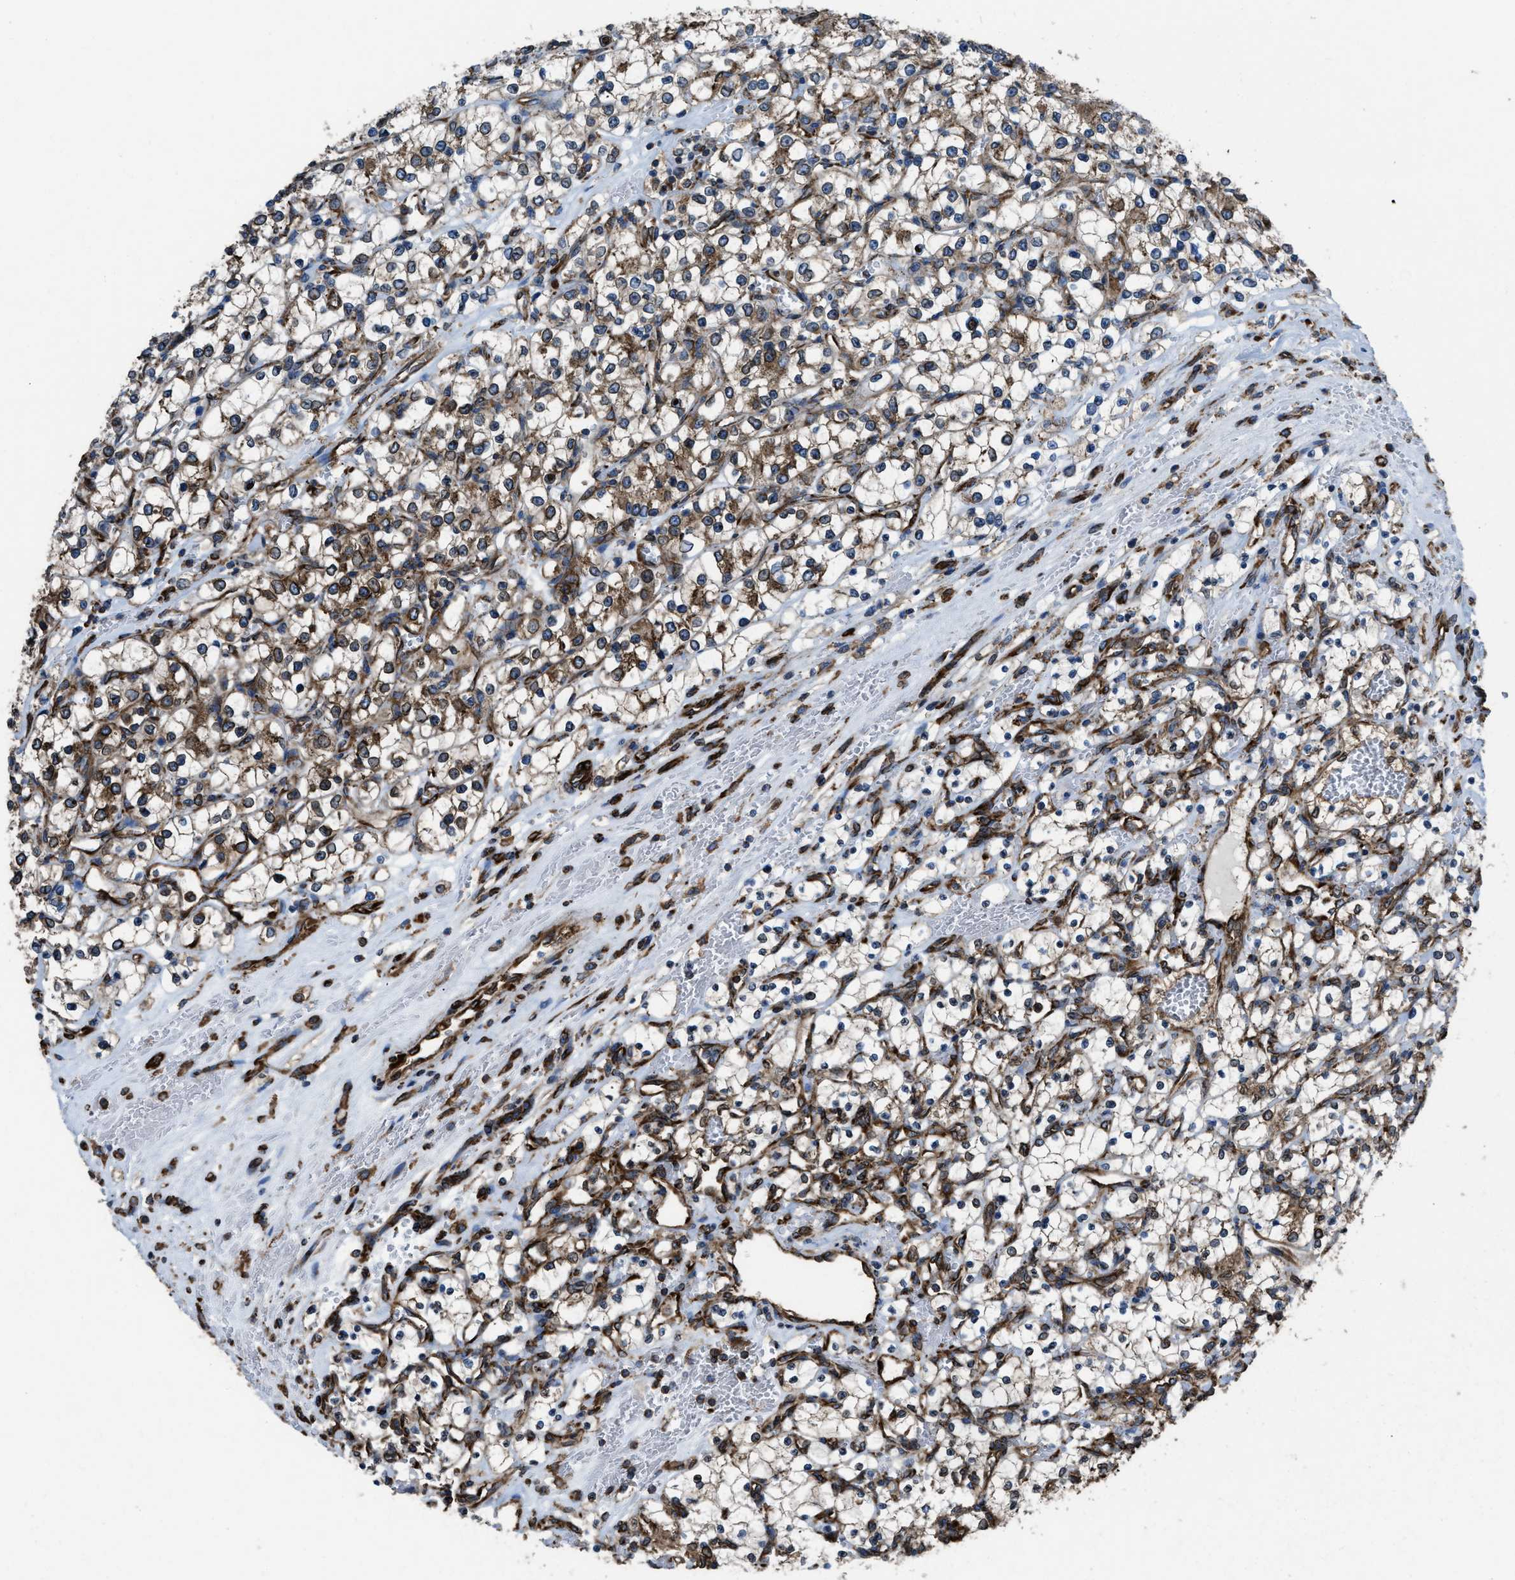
{"staining": {"intensity": "moderate", "quantity": ">75%", "location": "cytoplasmic/membranous"}, "tissue": "renal cancer", "cell_type": "Tumor cells", "image_type": "cancer", "snomed": [{"axis": "morphology", "description": "Adenocarcinoma, NOS"}, {"axis": "topography", "description": "Kidney"}], "caption": "A high-resolution image shows immunohistochemistry (IHC) staining of renal cancer (adenocarcinoma), which reveals moderate cytoplasmic/membranous expression in approximately >75% of tumor cells.", "gene": "CAPRIN1", "patient": {"sex": "female", "age": 69}}